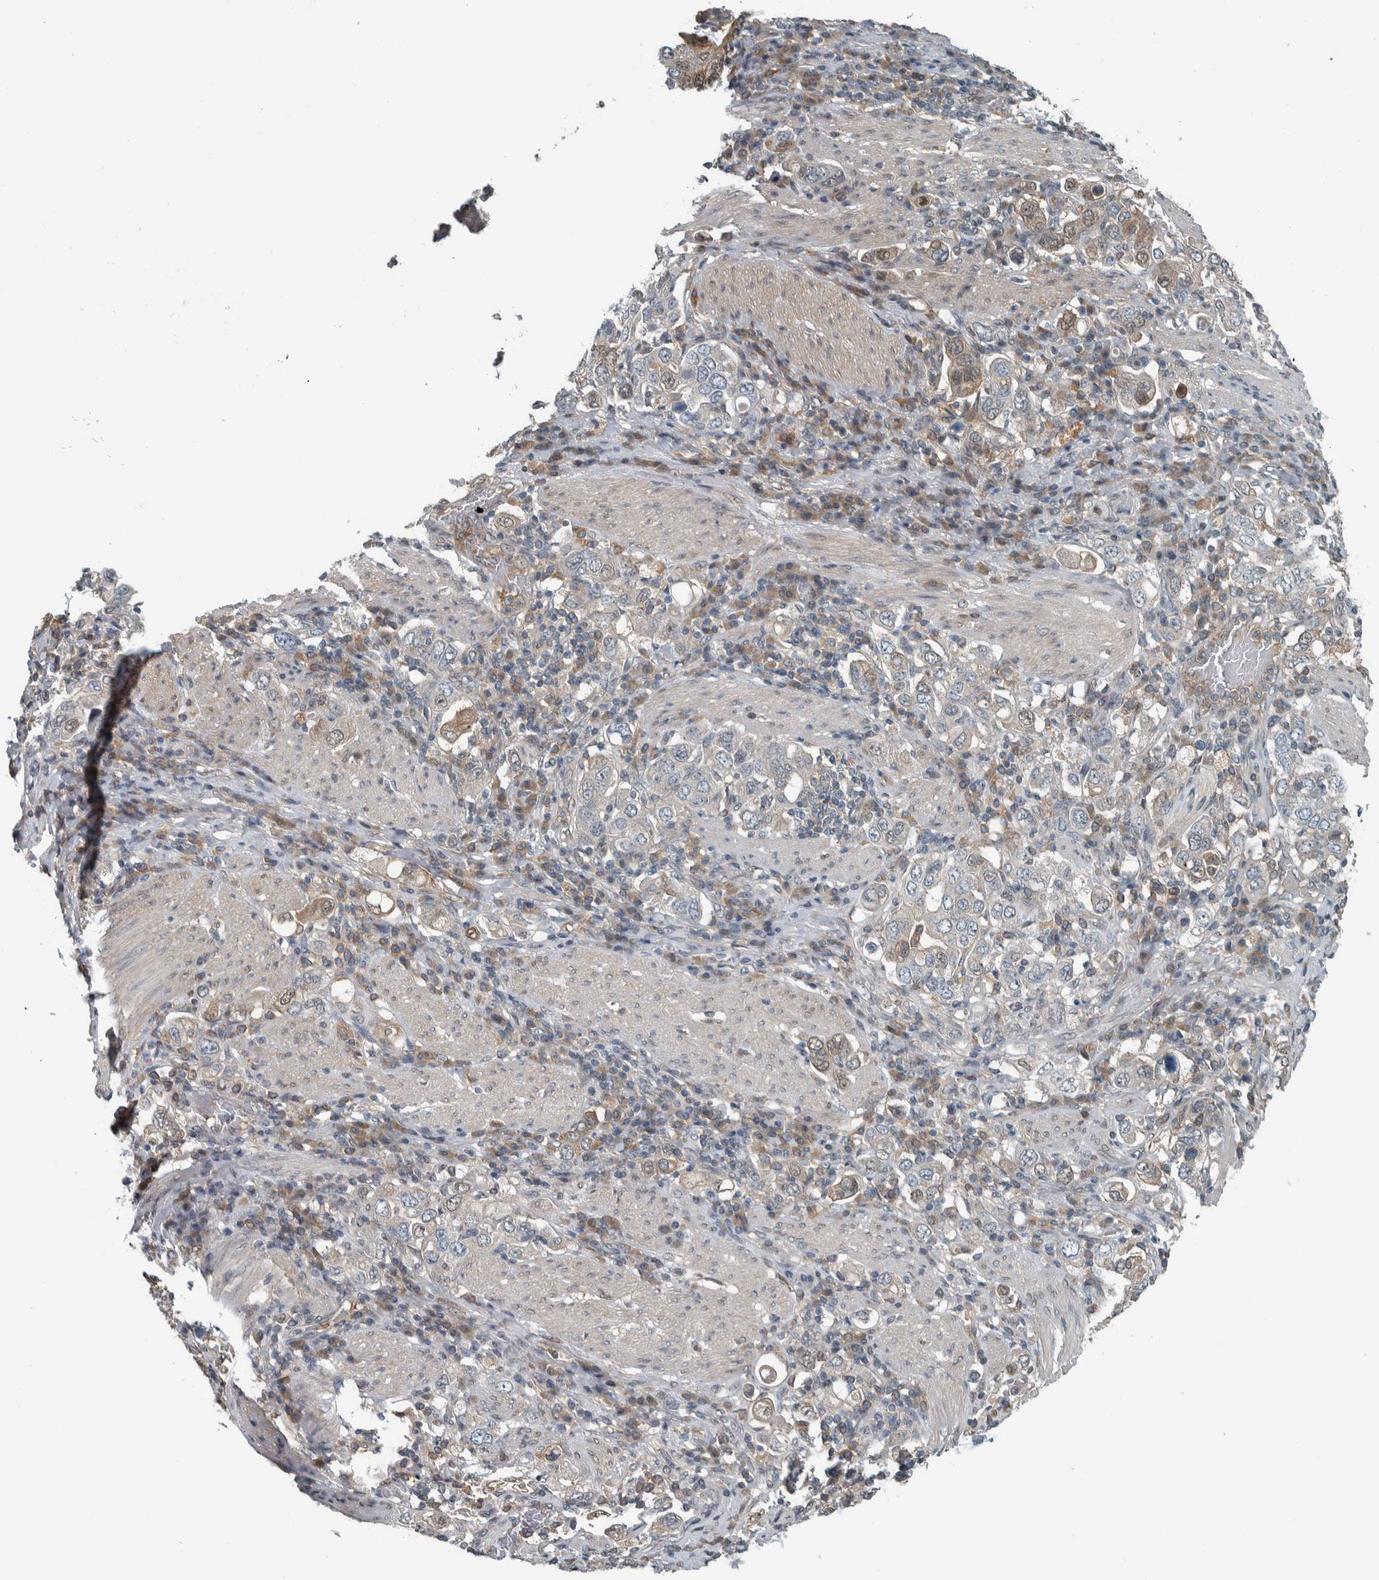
{"staining": {"intensity": "weak", "quantity": "<25%", "location": "nuclear"}, "tissue": "stomach cancer", "cell_type": "Tumor cells", "image_type": "cancer", "snomed": [{"axis": "morphology", "description": "Adenocarcinoma, NOS"}, {"axis": "topography", "description": "Stomach, upper"}], "caption": "Tumor cells are negative for protein expression in human adenocarcinoma (stomach).", "gene": "ALAD", "patient": {"sex": "male", "age": 62}}